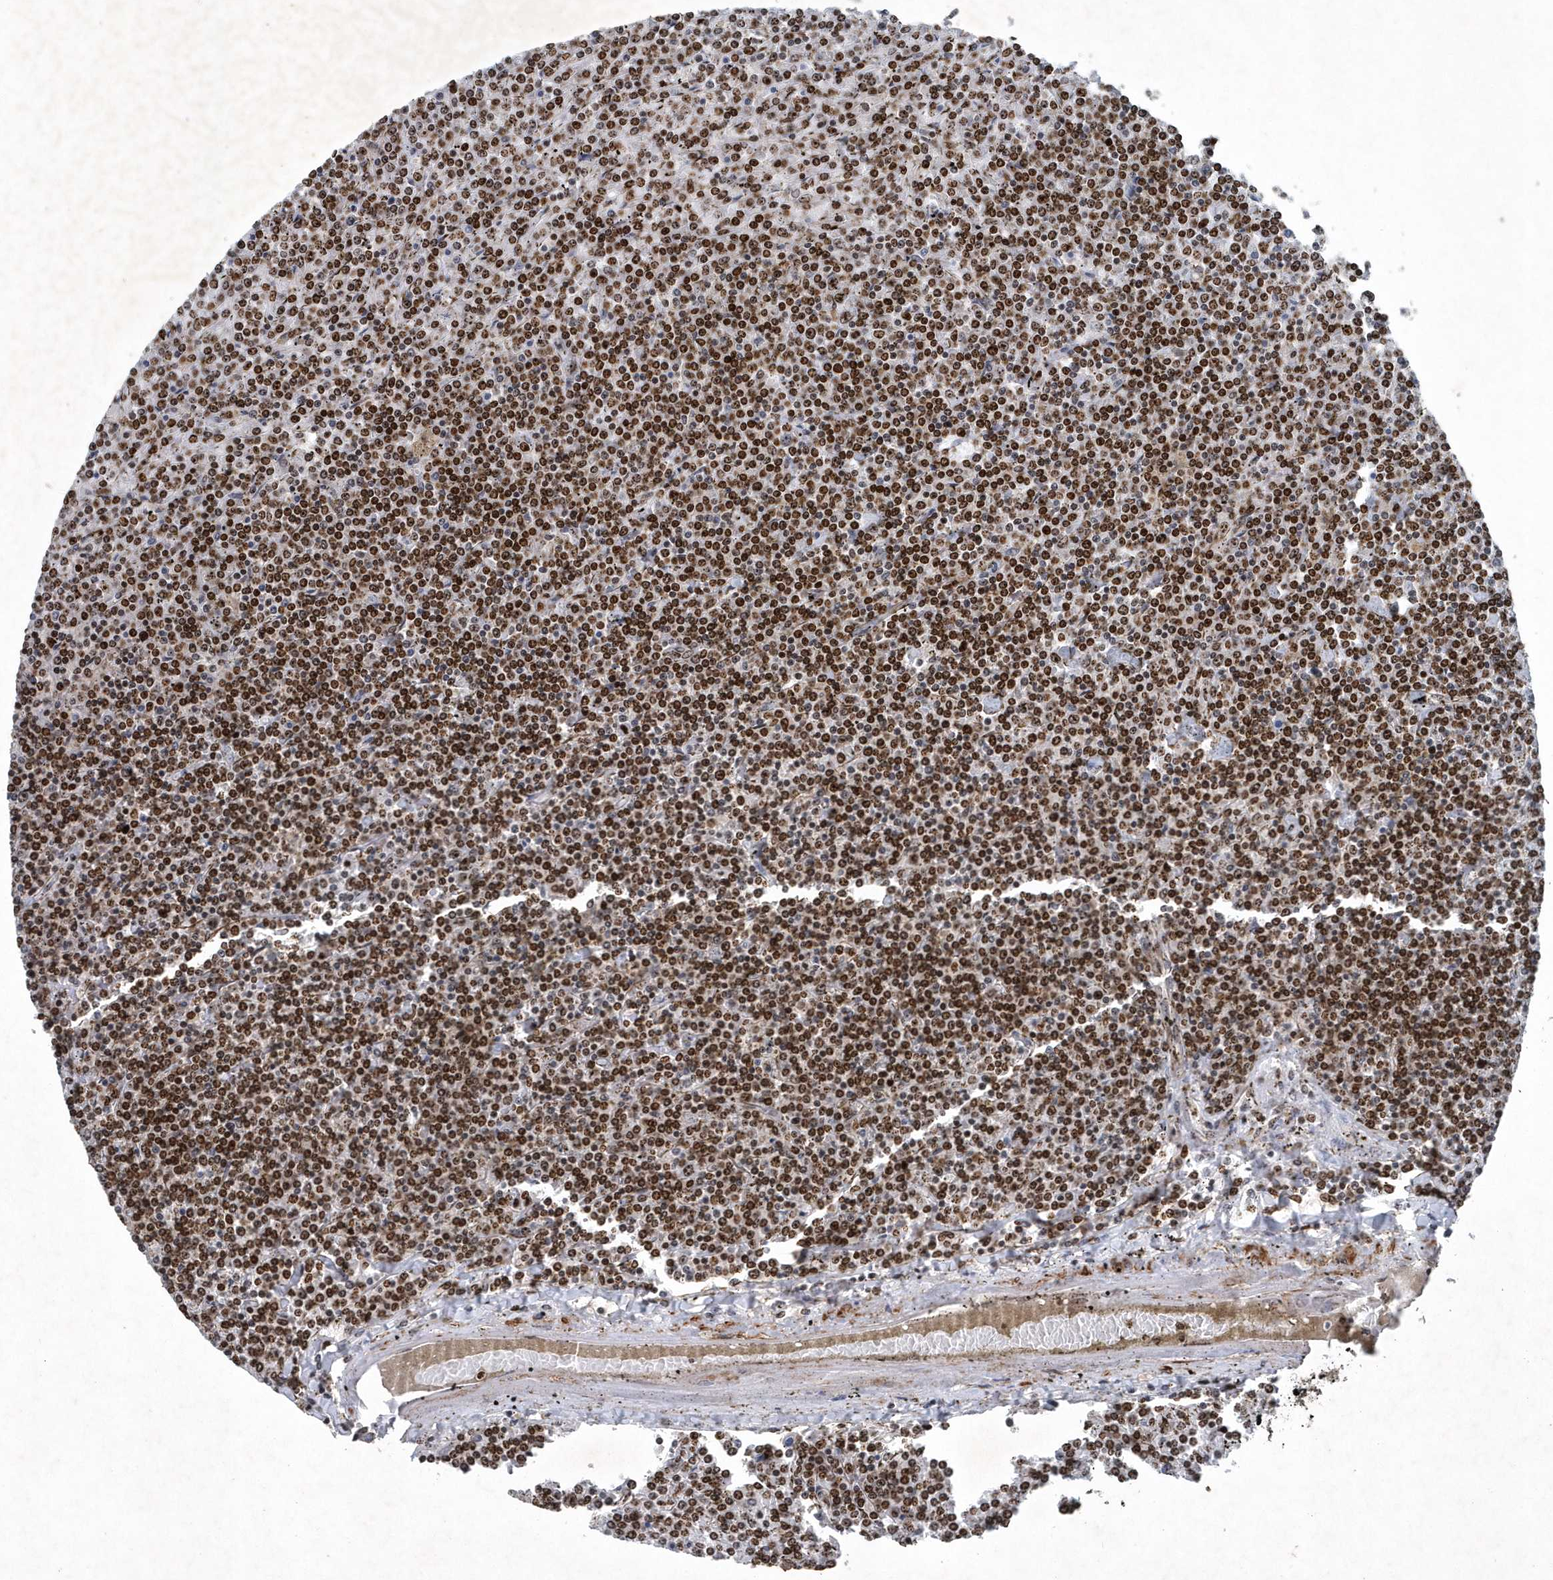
{"staining": {"intensity": "strong", "quantity": ">75%", "location": "nuclear"}, "tissue": "lymphoma", "cell_type": "Tumor cells", "image_type": "cancer", "snomed": [{"axis": "morphology", "description": "Malignant lymphoma, non-Hodgkin's type, Low grade"}, {"axis": "topography", "description": "Spleen"}], "caption": "Immunohistochemical staining of lymphoma demonstrates high levels of strong nuclear protein positivity in about >75% of tumor cells. The staining is performed using DAB (3,3'-diaminobenzidine) brown chromogen to label protein expression. The nuclei are counter-stained blue using hematoxylin.", "gene": "QTRT2", "patient": {"sex": "female", "age": 19}}